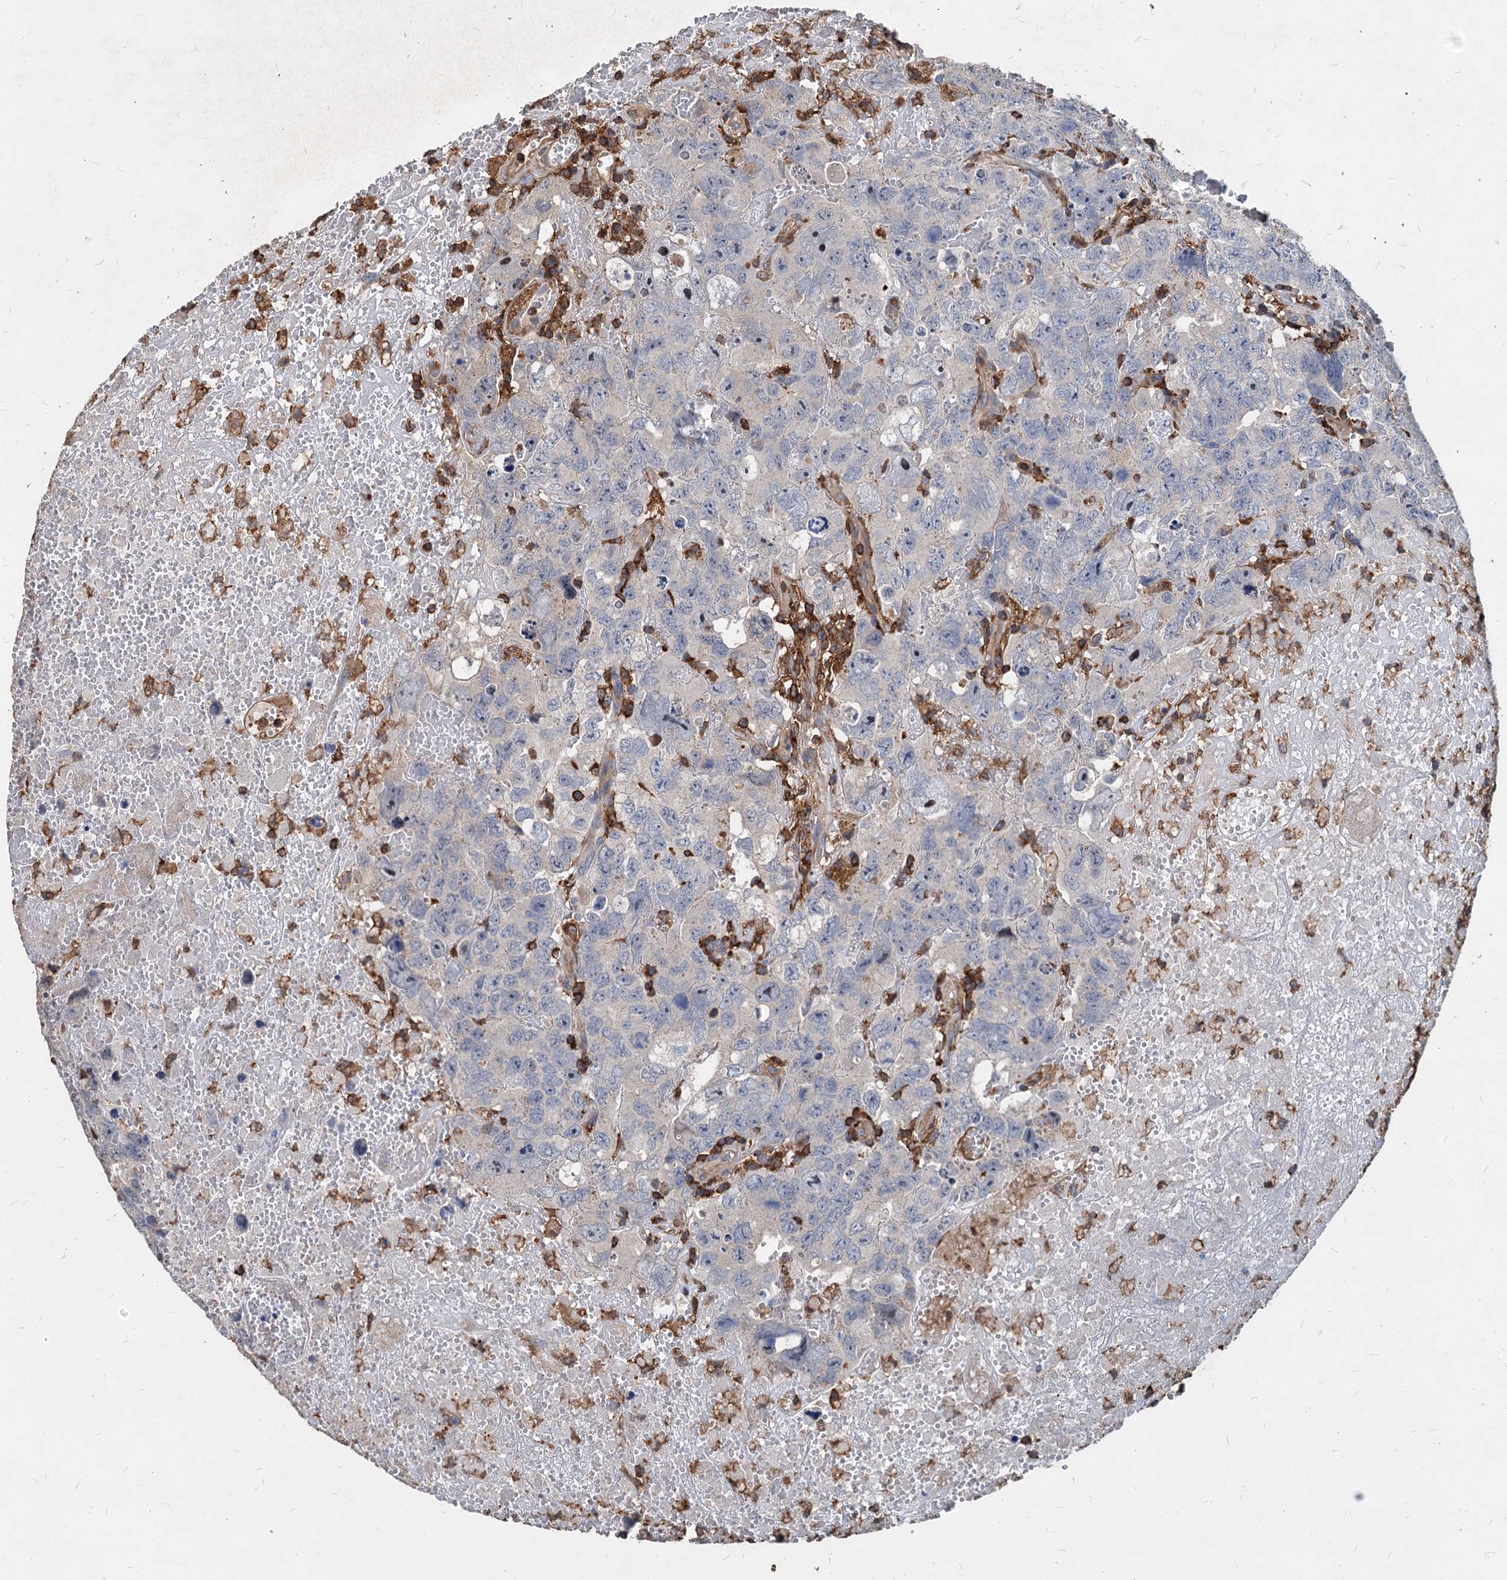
{"staining": {"intensity": "negative", "quantity": "none", "location": "none"}, "tissue": "testis cancer", "cell_type": "Tumor cells", "image_type": "cancer", "snomed": [{"axis": "morphology", "description": "Carcinoma, Embryonal, NOS"}, {"axis": "topography", "description": "Testis"}], "caption": "Histopathology image shows no protein staining in tumor cells of embryonal carcinoma (testis) tissue.", "gene": "LCP2", "patient": {"sex": "male", "age": 45}}